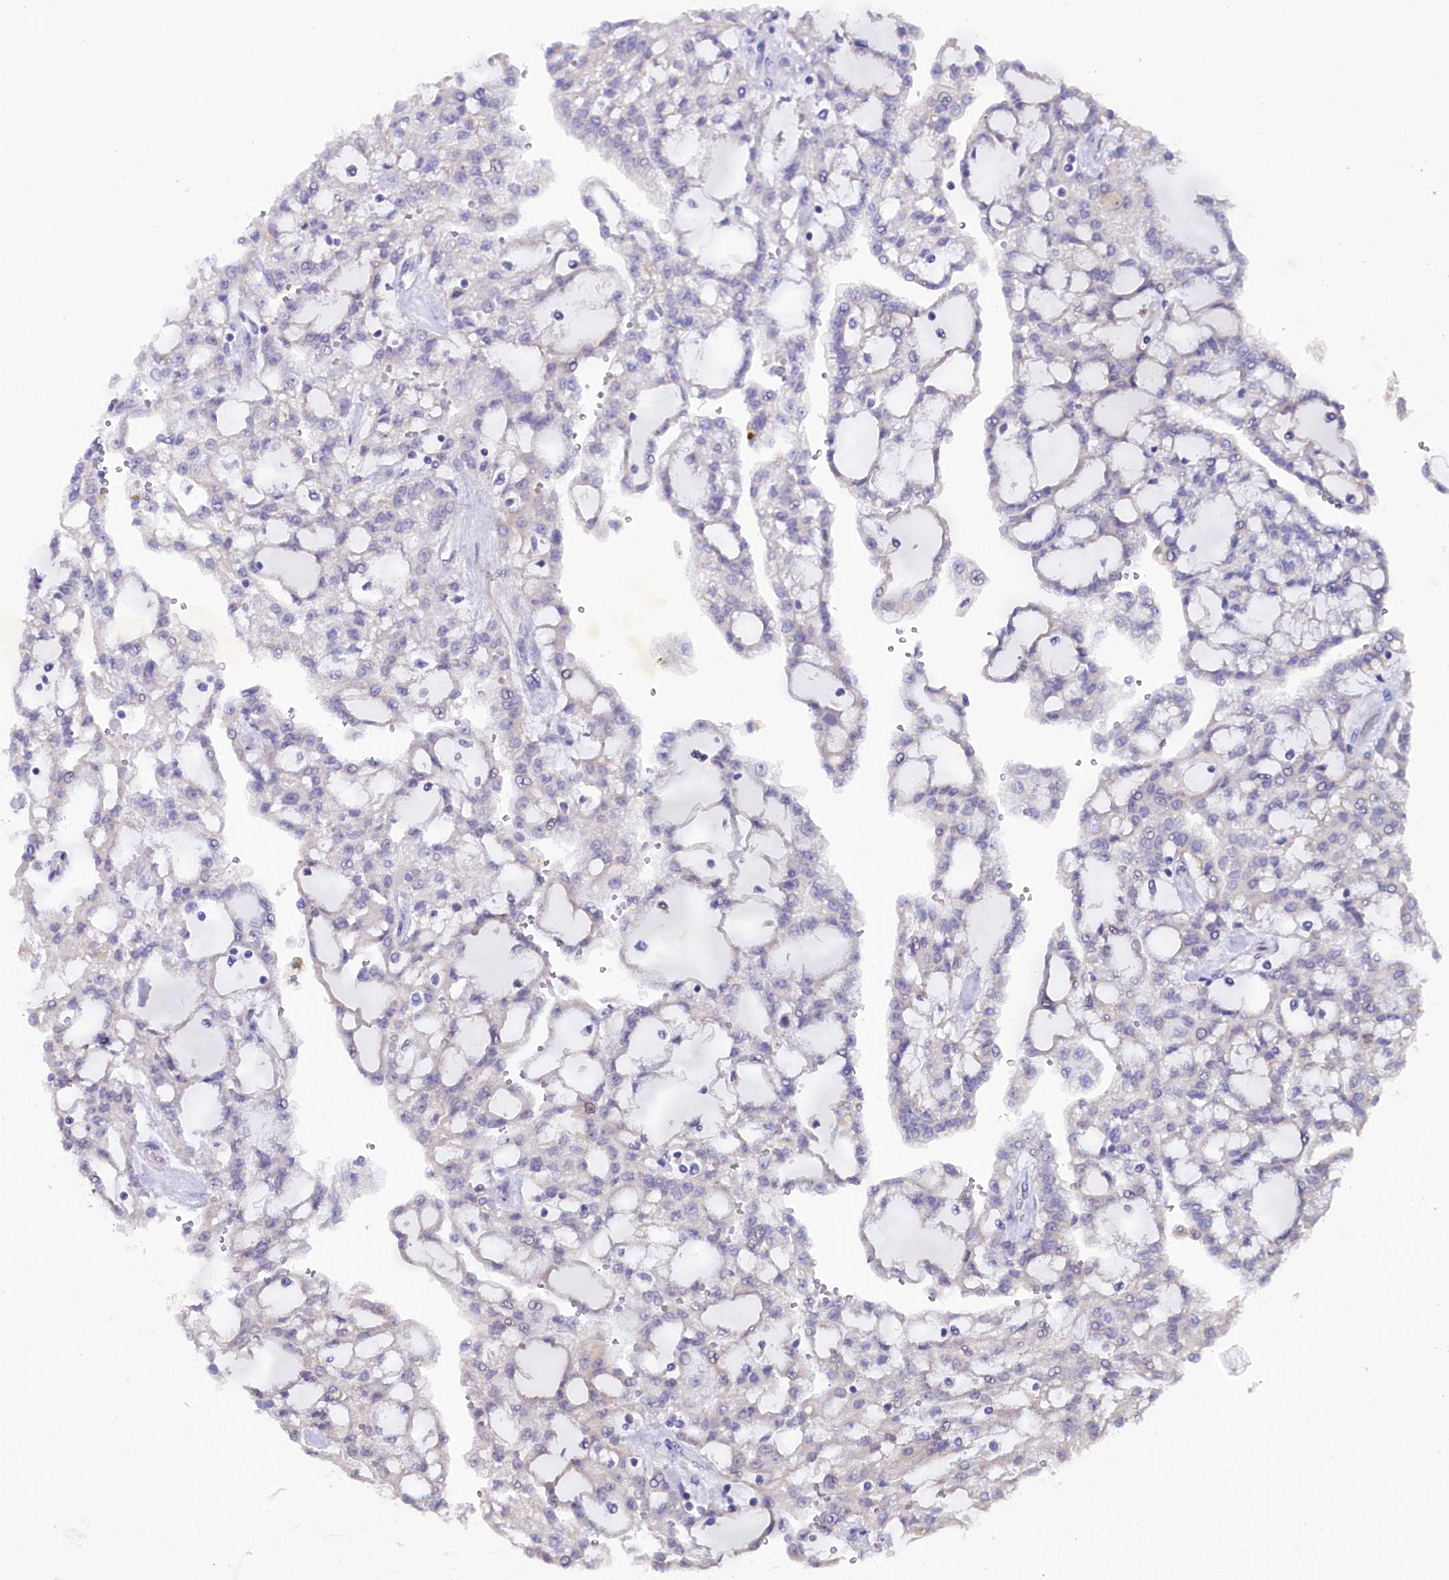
{"staining": {"intensity": "negative", "quantity": "none", "location": "none"}, "tissue": "renal cancer", "cell_type": "Tumor cells", "image_type": "cancer", "snomed": [{"axis": "morphology", "description": "Adenocarcinoma, NOS"}, {"axis": "topography", "description": "Kidney"}], "caption": "Protein analysis of adenocarcinoma (renal) shows no significant staining in tumor cells. The staining was performed using DAB to visualize the protein expression in brown, while the nuclei were stained in blue with hematoxylin (Magnification: 20x).", "gene": "FAM111B", "patient": {"sex": "male", "age": 63}}